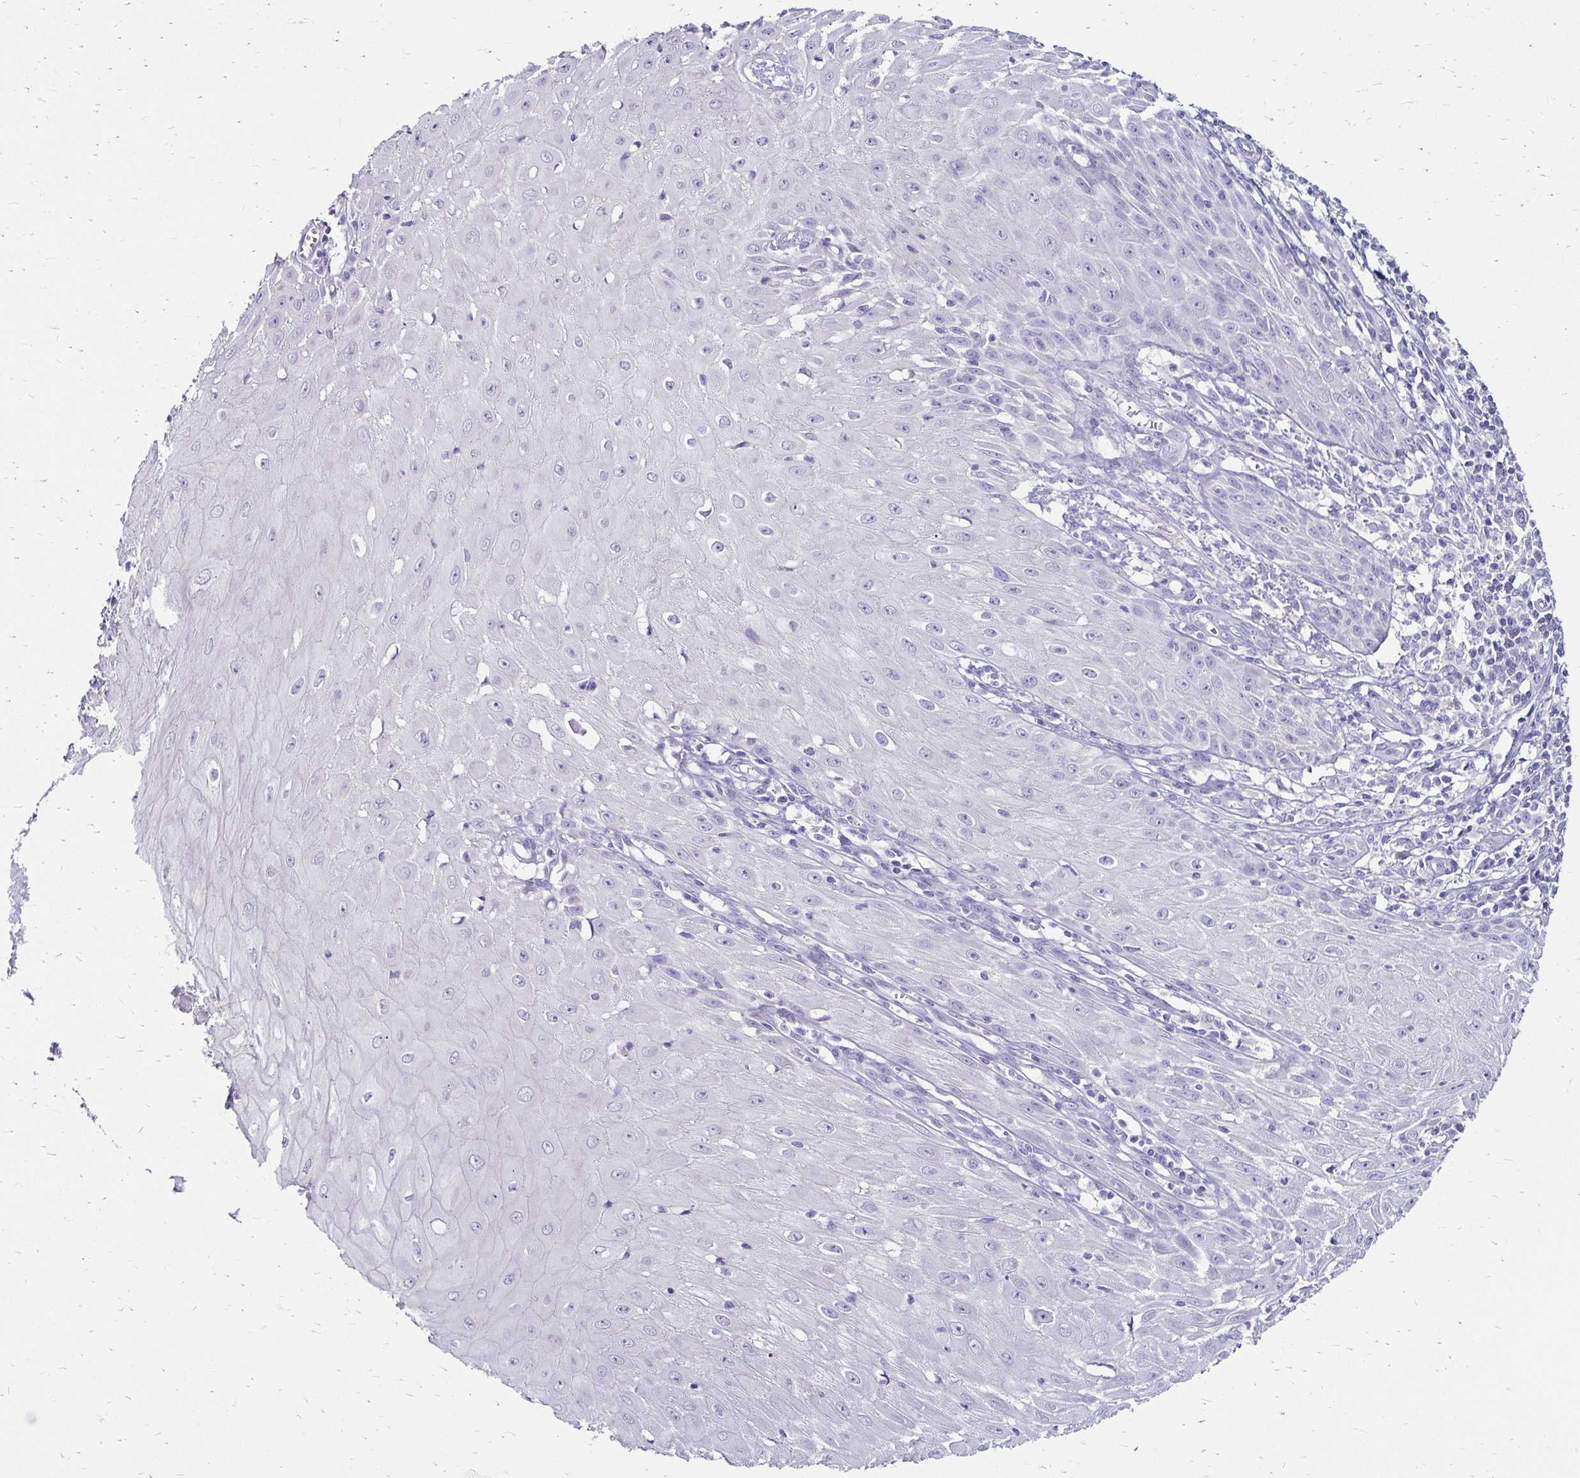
{"staining": {"intensity": "negative", "quantity": "none", "location": "none"}, "tissue": "skin cancer", "cell_type": "Tumor cells", "image_type": "cancer", "snomed": [{"axis": "morphology", "description": "Squamous cell carcinoma, NOS"}, {"axis": "topography", "description": "Skin"}], "caption": "This is a micrograph of immunohistochemistry (IHC) staining of skin cancer, which shows no staining in tumor cells.", "gene": "SCG3", "patient": {"sex": "female", "age": 73}}